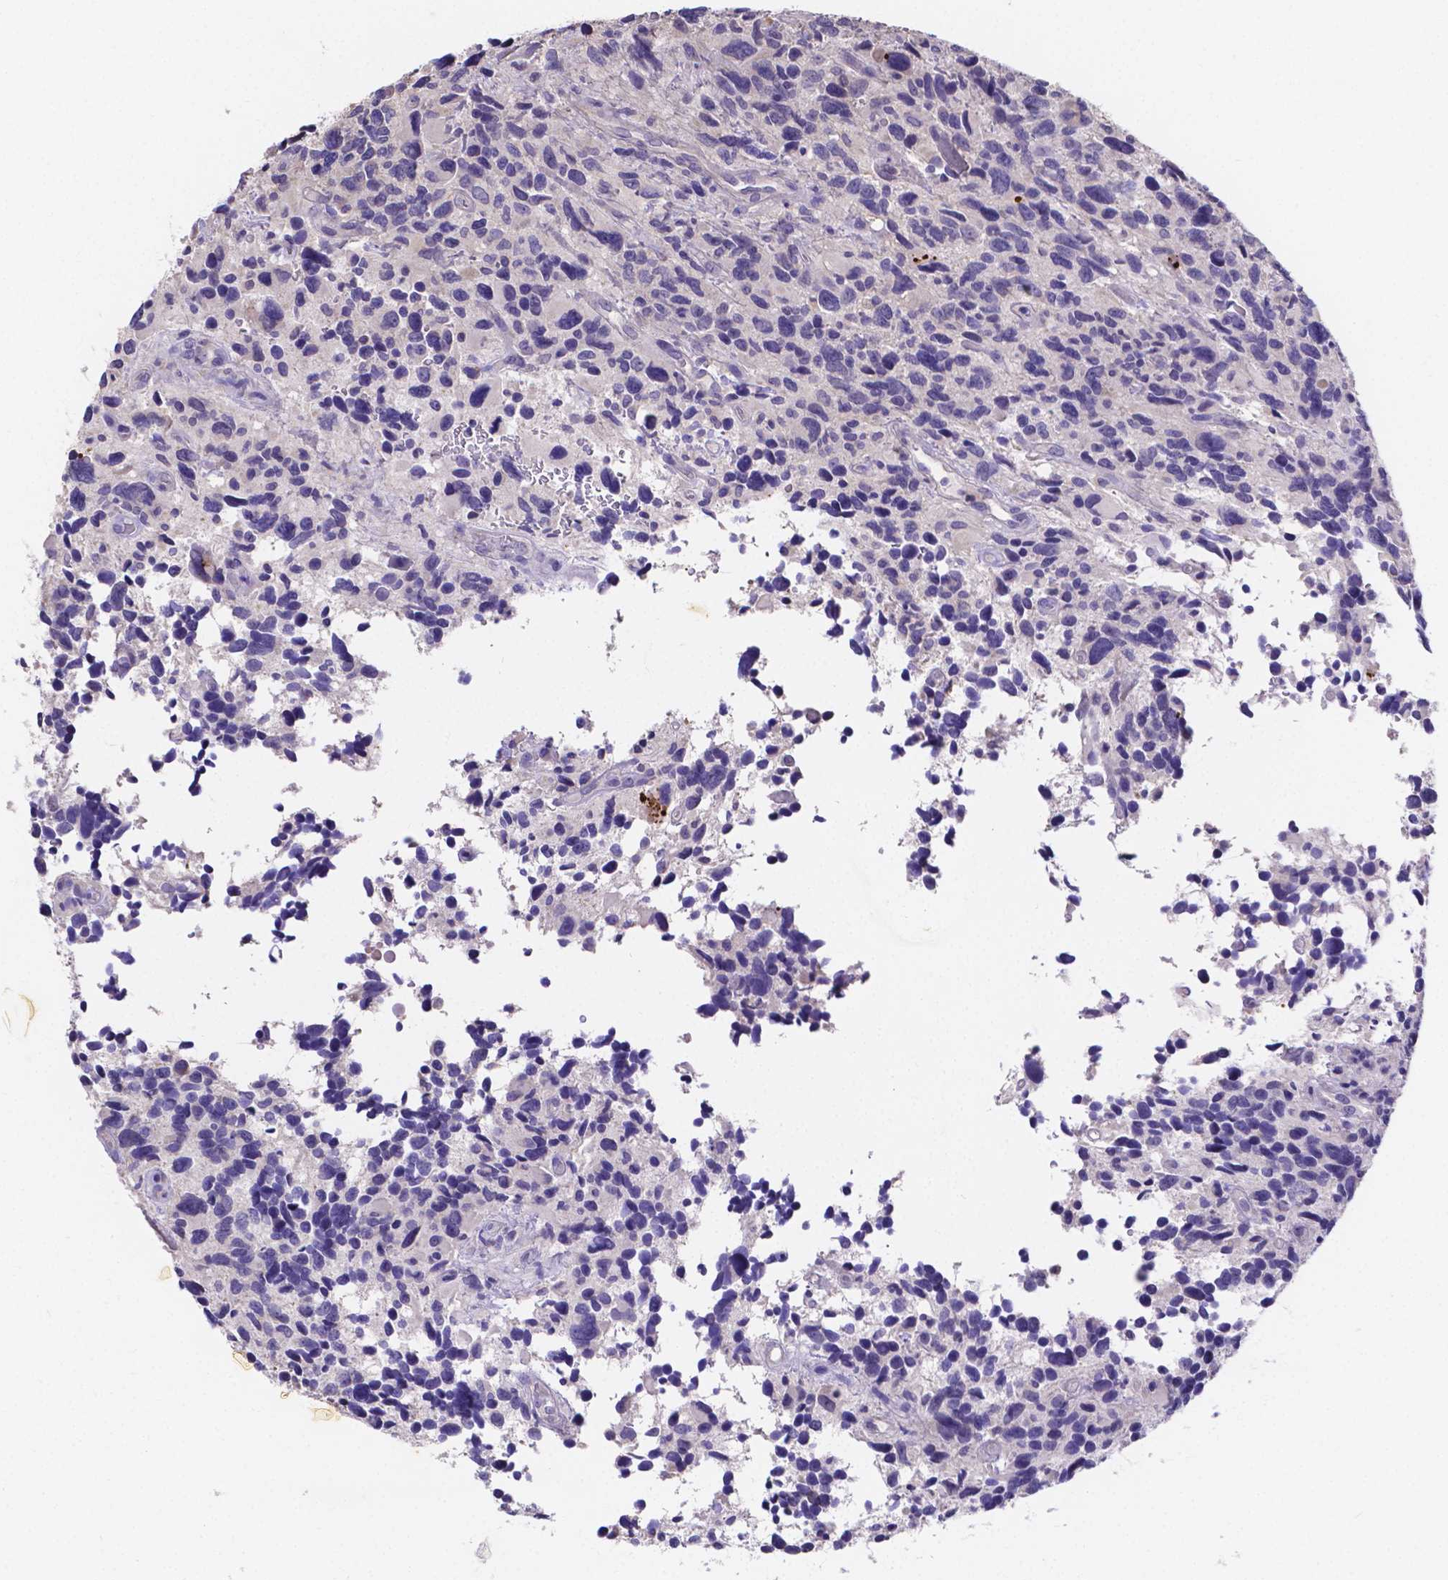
{"staining": {"intensity": "negative", "quantity": "none", "location": "none"}, "tissue": "glioma", "cell_type": "Tumor cells", "image_type": "cancer", "snomed": [{"axis": "morphology", "description": "Glioma, malignant, High grade"}, {"axis": "topography", "description": "Brain"}], "caption": "Human glioma stained for a protein using IHC displays no expression in tumor cells.", "gene": "ATP6V1D", "patient": {"sex": "male", "age": 46}}